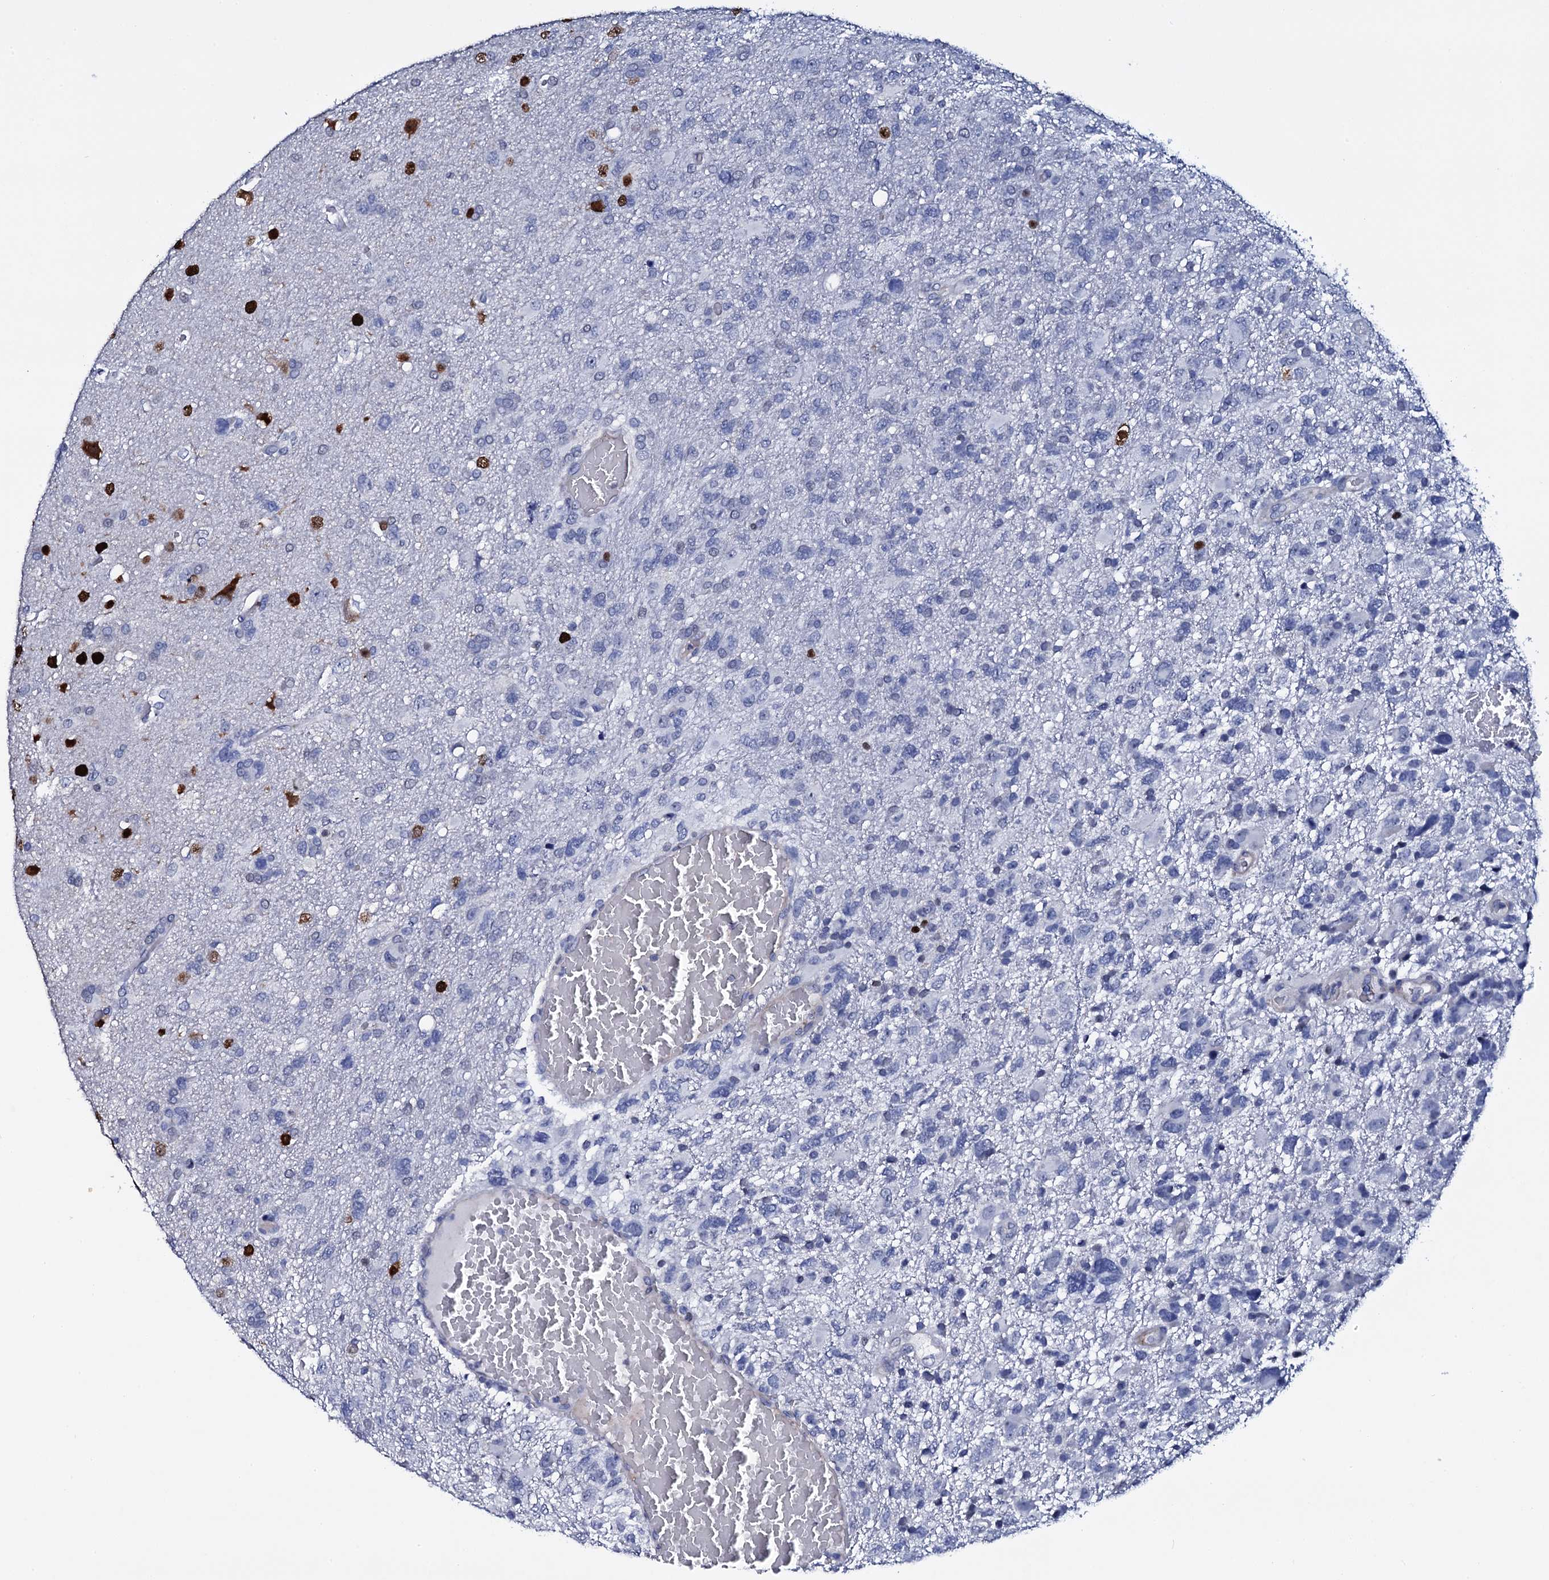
{"staining": {"intensity": "negative", "quantity": "none", "location": "none"}, "tissue": "glioma", "cell_type": "Tumor cells", "image_type": "cancer", "snomed": [{"axis": "morphology", "description": "Glioma, malignant, High grade"}, {"axis": "topography", "description": "Brain"}], "caption": "IHC micrograph of neoplastic tissue: human malignant glioma (high-grade) stained with DAB (3,3'-diaminobenzidine) reveals no significant protein positivity in tumor cells.", "gene": "NPM2", "patient": {"sex": "male", "age": 61}}